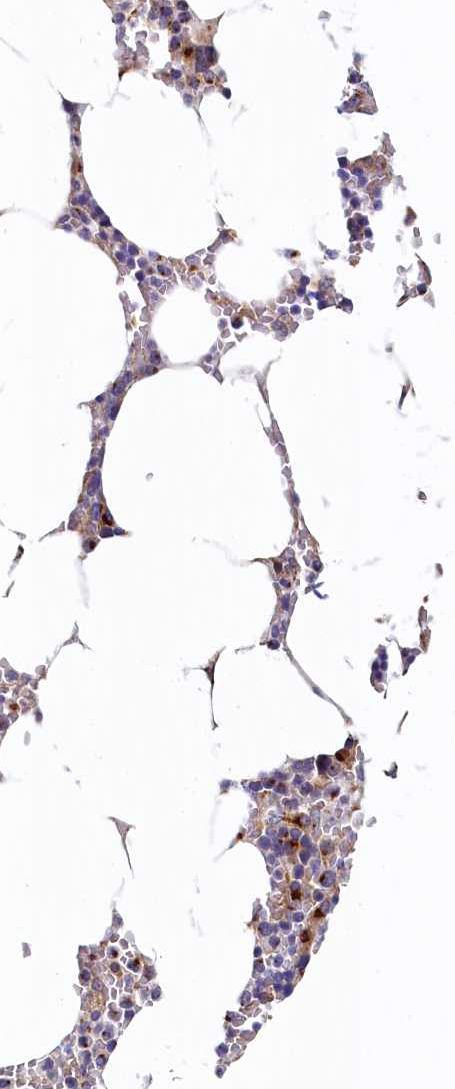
{"staining": {"intensity": "strong", "quantity": "<25%", "location": "cytoplasmic/membranous"}, "tissue": "bone marrow", "cell_type": "Hematopoietic cells", "image_type": "normal", "snomed": [{"axis": "morphology", "description": "Normal tissue, NOS"}, {"axis": "topography", "description": "Bone marrow"}], "caption": "Immunohistochemical staining of normal human bone marrow reveals medium levels of strong cytoplasmic/membranous positivity in approximately <25% of hematopoietic cells.", "gene": "BET1L", "patient": {"sex": "male", "age": 70}}